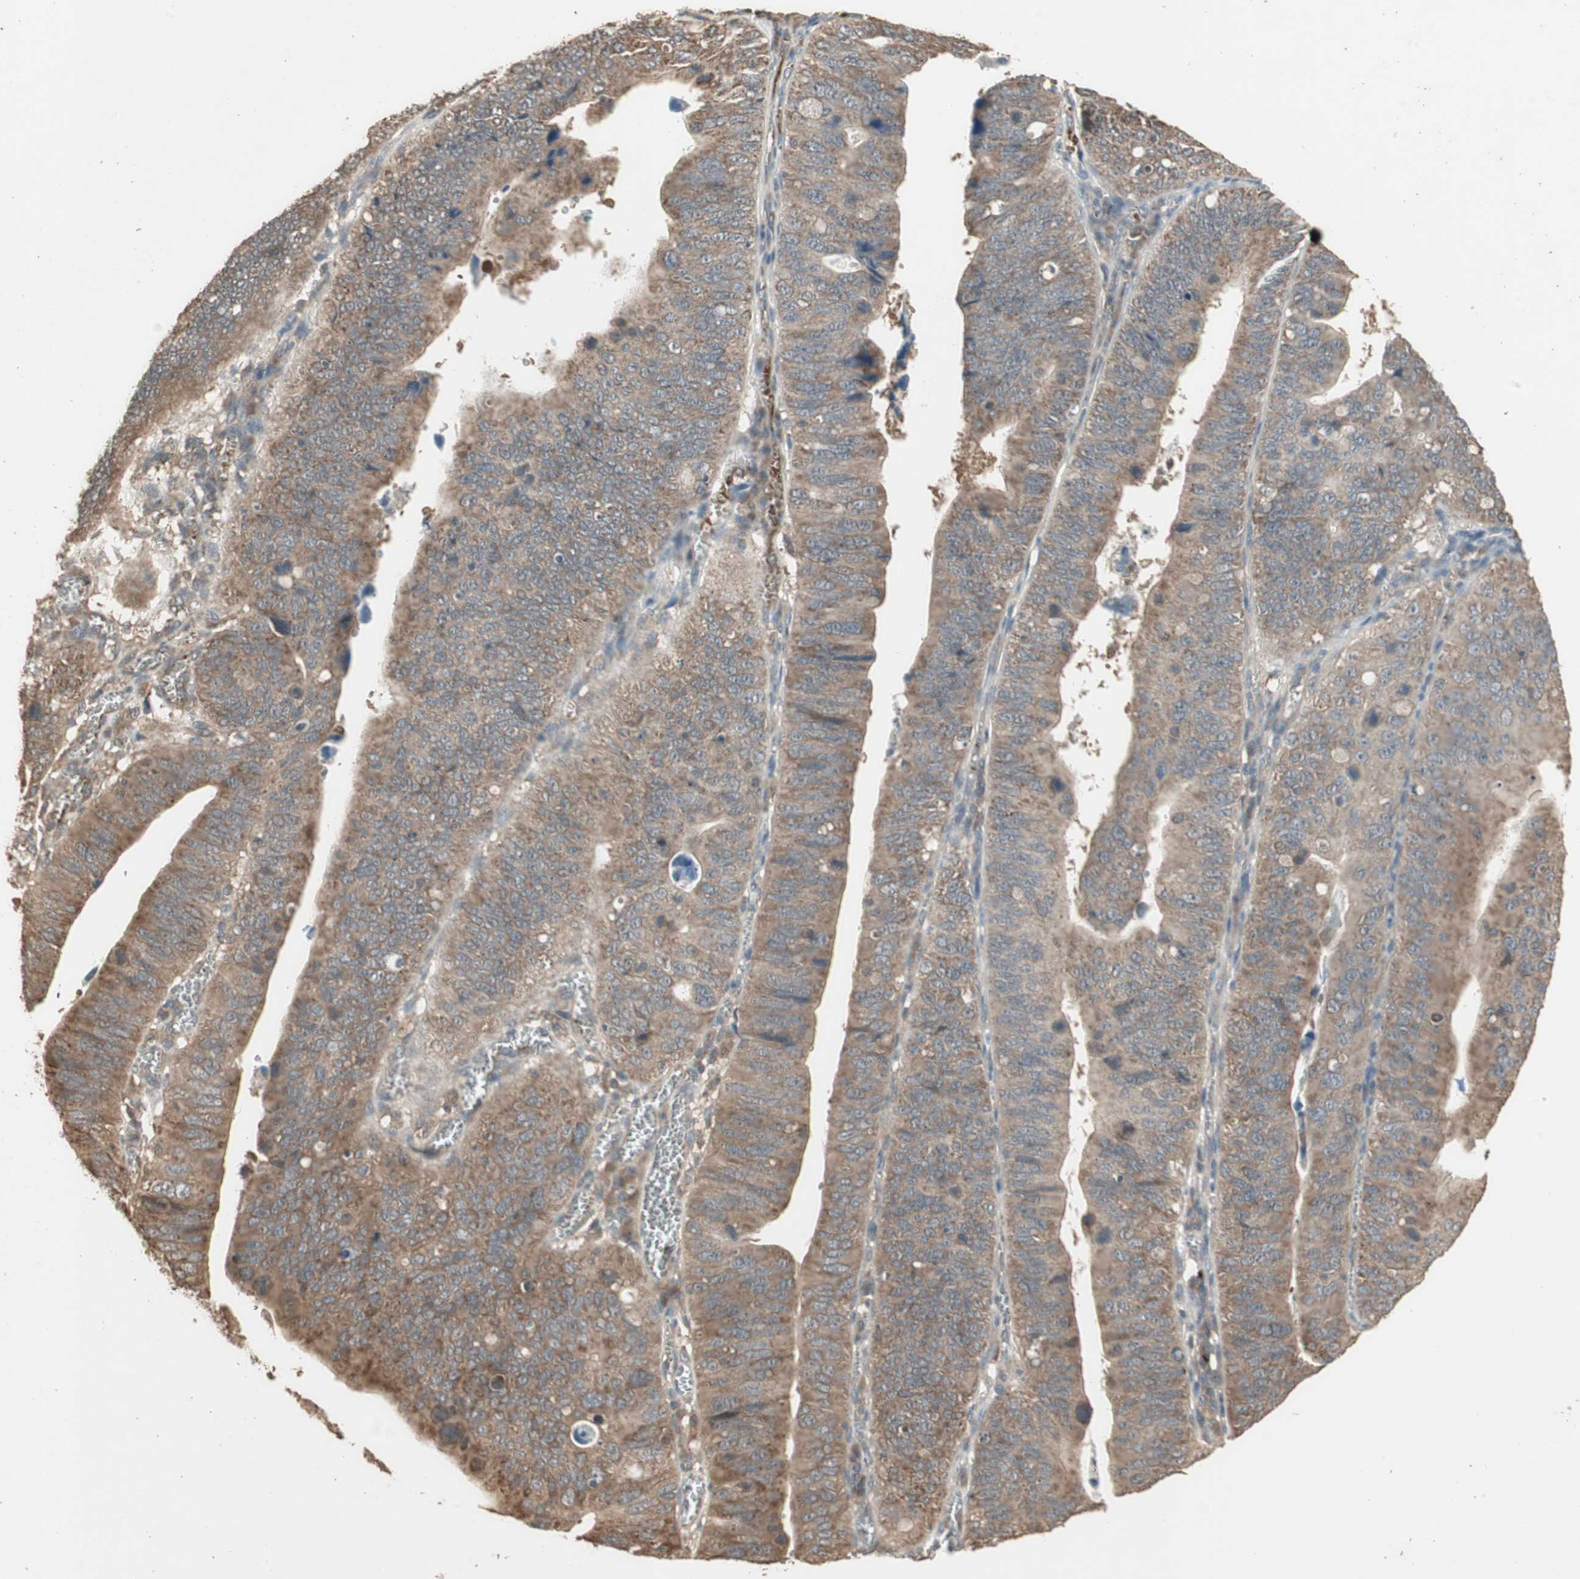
{"staining": {"intensity": "moderate", "quantity": ">75%", "location": "cytoplasmic/membranous"}, "tissue": "stomach cancer", "cell_type": "Tumor cells", "image_type": "cancer", "snomed": [{"axis": "morphology", "description": "Adenocarcinoma, NOS"}, {"axis": "topography", "description": "Stomach"}], "caption": "Stomach cancer (adenocarcinoma) stained with a protein marker demonstrates moderate staining in tumor cells.", "gene": "UBAC1", "patient": {"sex": "male", "age": 59}}